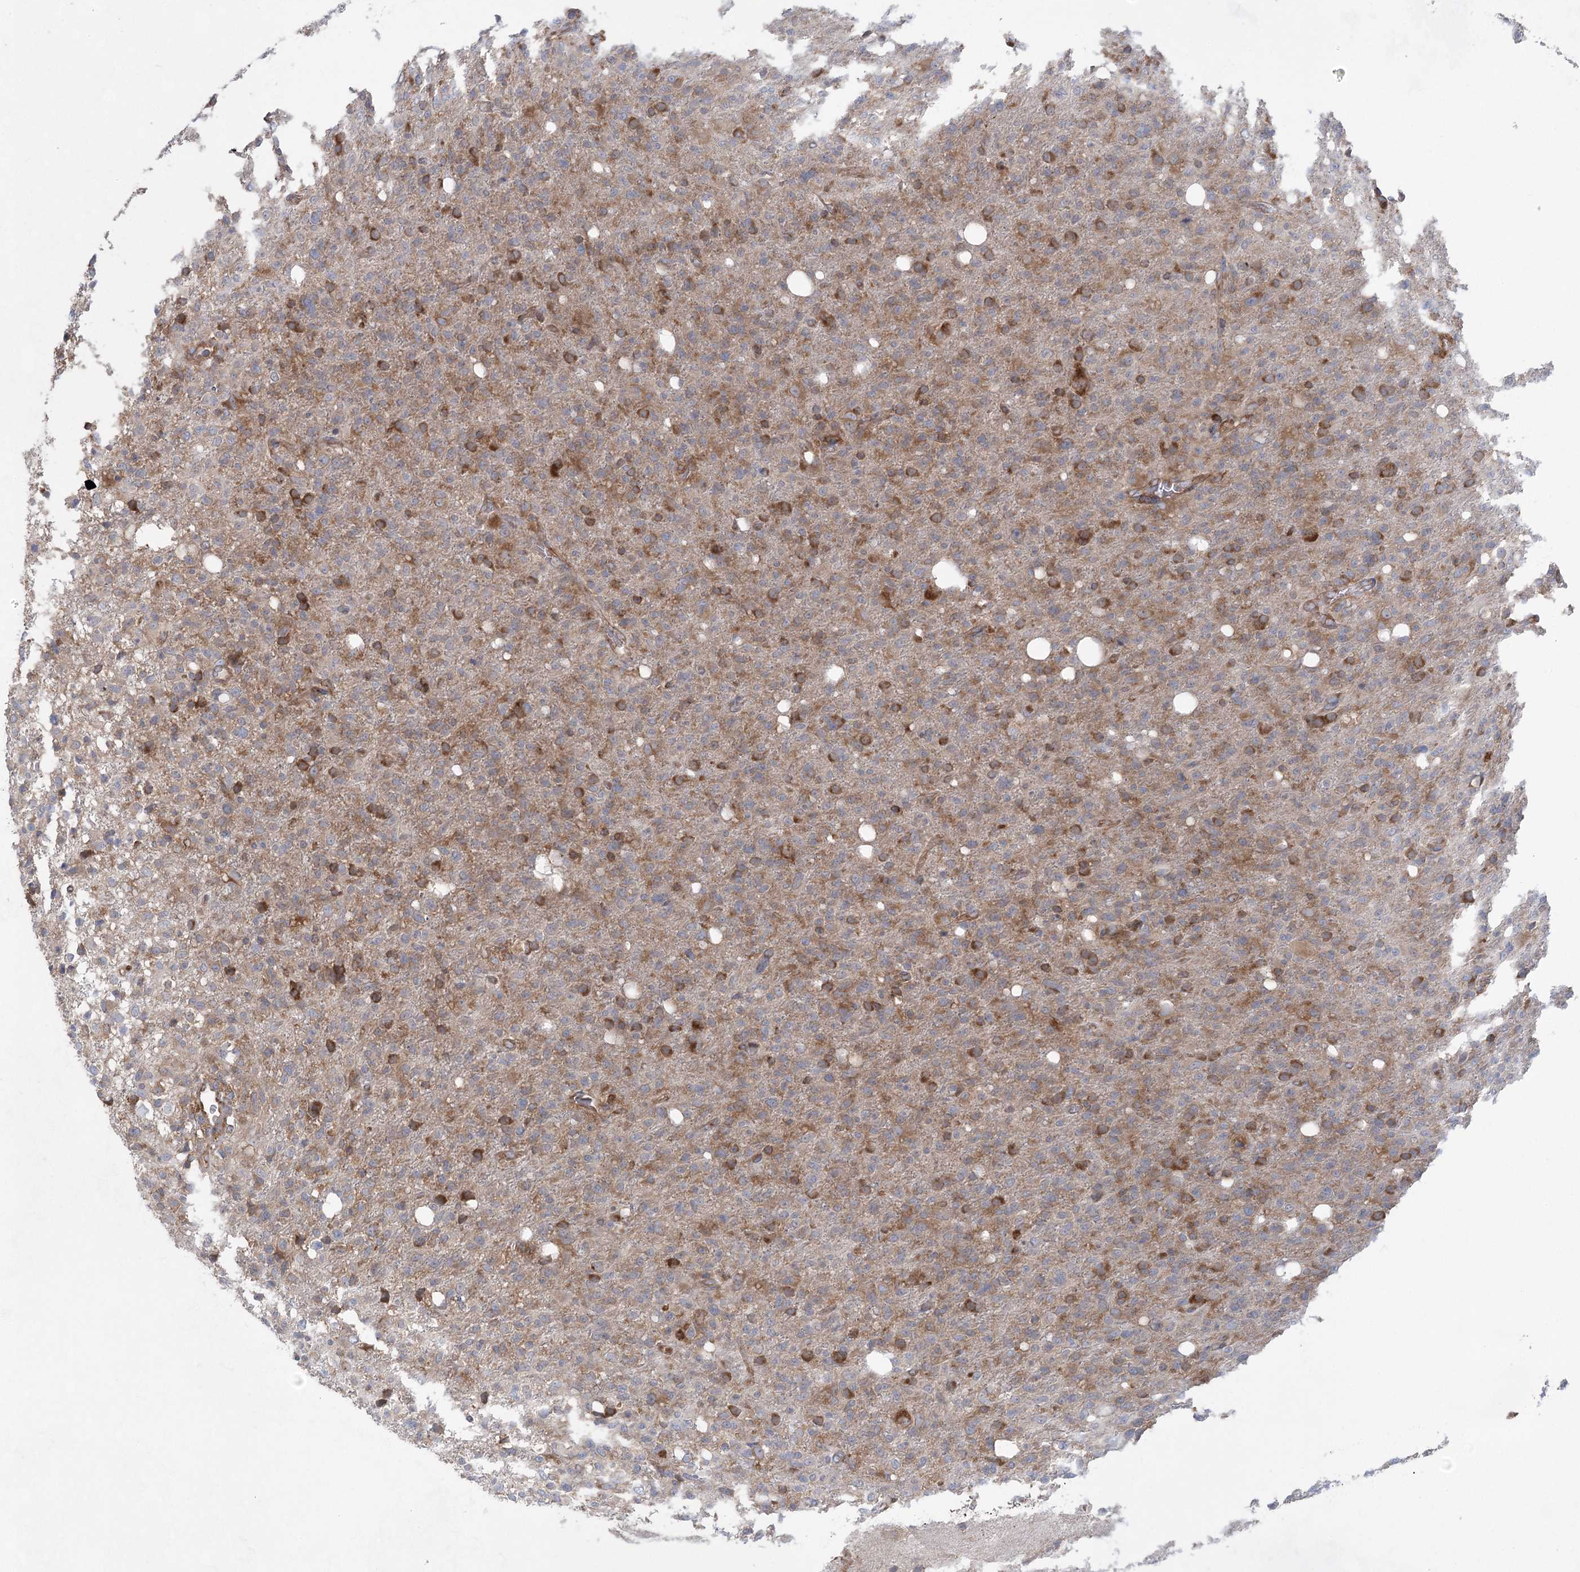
{"staining": {"intensity": "moderate", "quantity": "25%-75%", "location": "cytoplasmic/membranous"}, "tissue": "glioma", "cell_type": "Tumor cells", "image_type": "cancer", "snomed": [{"axis": "morphology", "description": "Glioma, malignant, High grade"}, {"axis": "topography", "description": "Brain"}], "caption": "Protein analysis of glioma tissue reveals moderate cytoplasmic/membranous positivity in about 25%-75% of tumor cells. (DAB (3,3'-diaminobenzidine) IHC with brightfield microscopy, high magnification).", "gene": "EIF3A", "patient": {"sex": "female", "age": 57}}